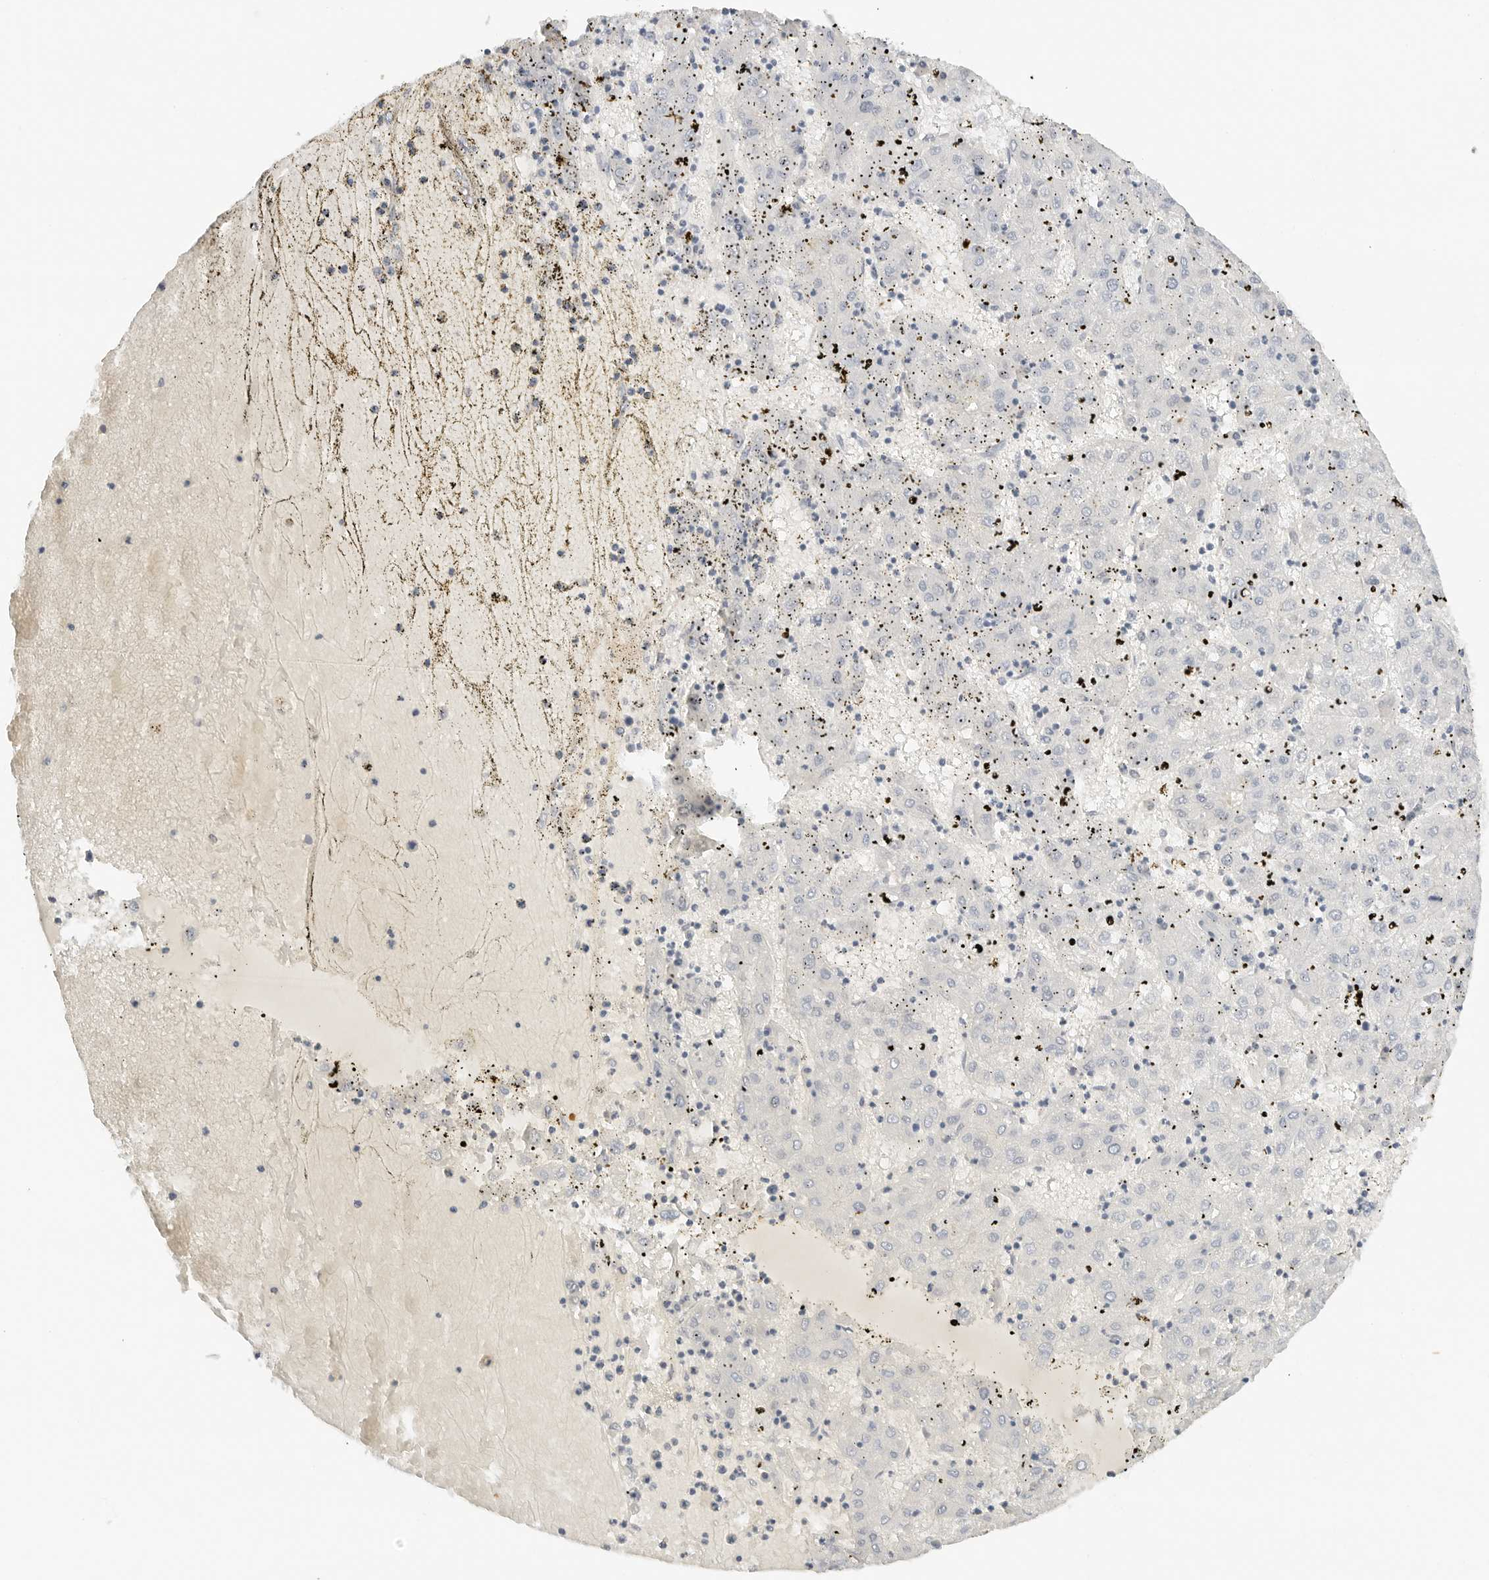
{"staining": {"intensity": "negative", "quantity": "none", "location": "none"}, "tissue": "liver cancer", "cell_type": "Tumor cells", "image_type": "cancer", "snomed": [{"axis": "morphology", "description": "Carcinoma, Hepatocellular, NOS"}, {"axis": "topography", "description": "Liver"}], "caption": "Tumor cells show no significant positivity in liver cancer (hepatocellular carcinoma). Nuclei are stained in blue.", "gene": "PKDCC", "patient": {"sex": "male", "age": 72}}